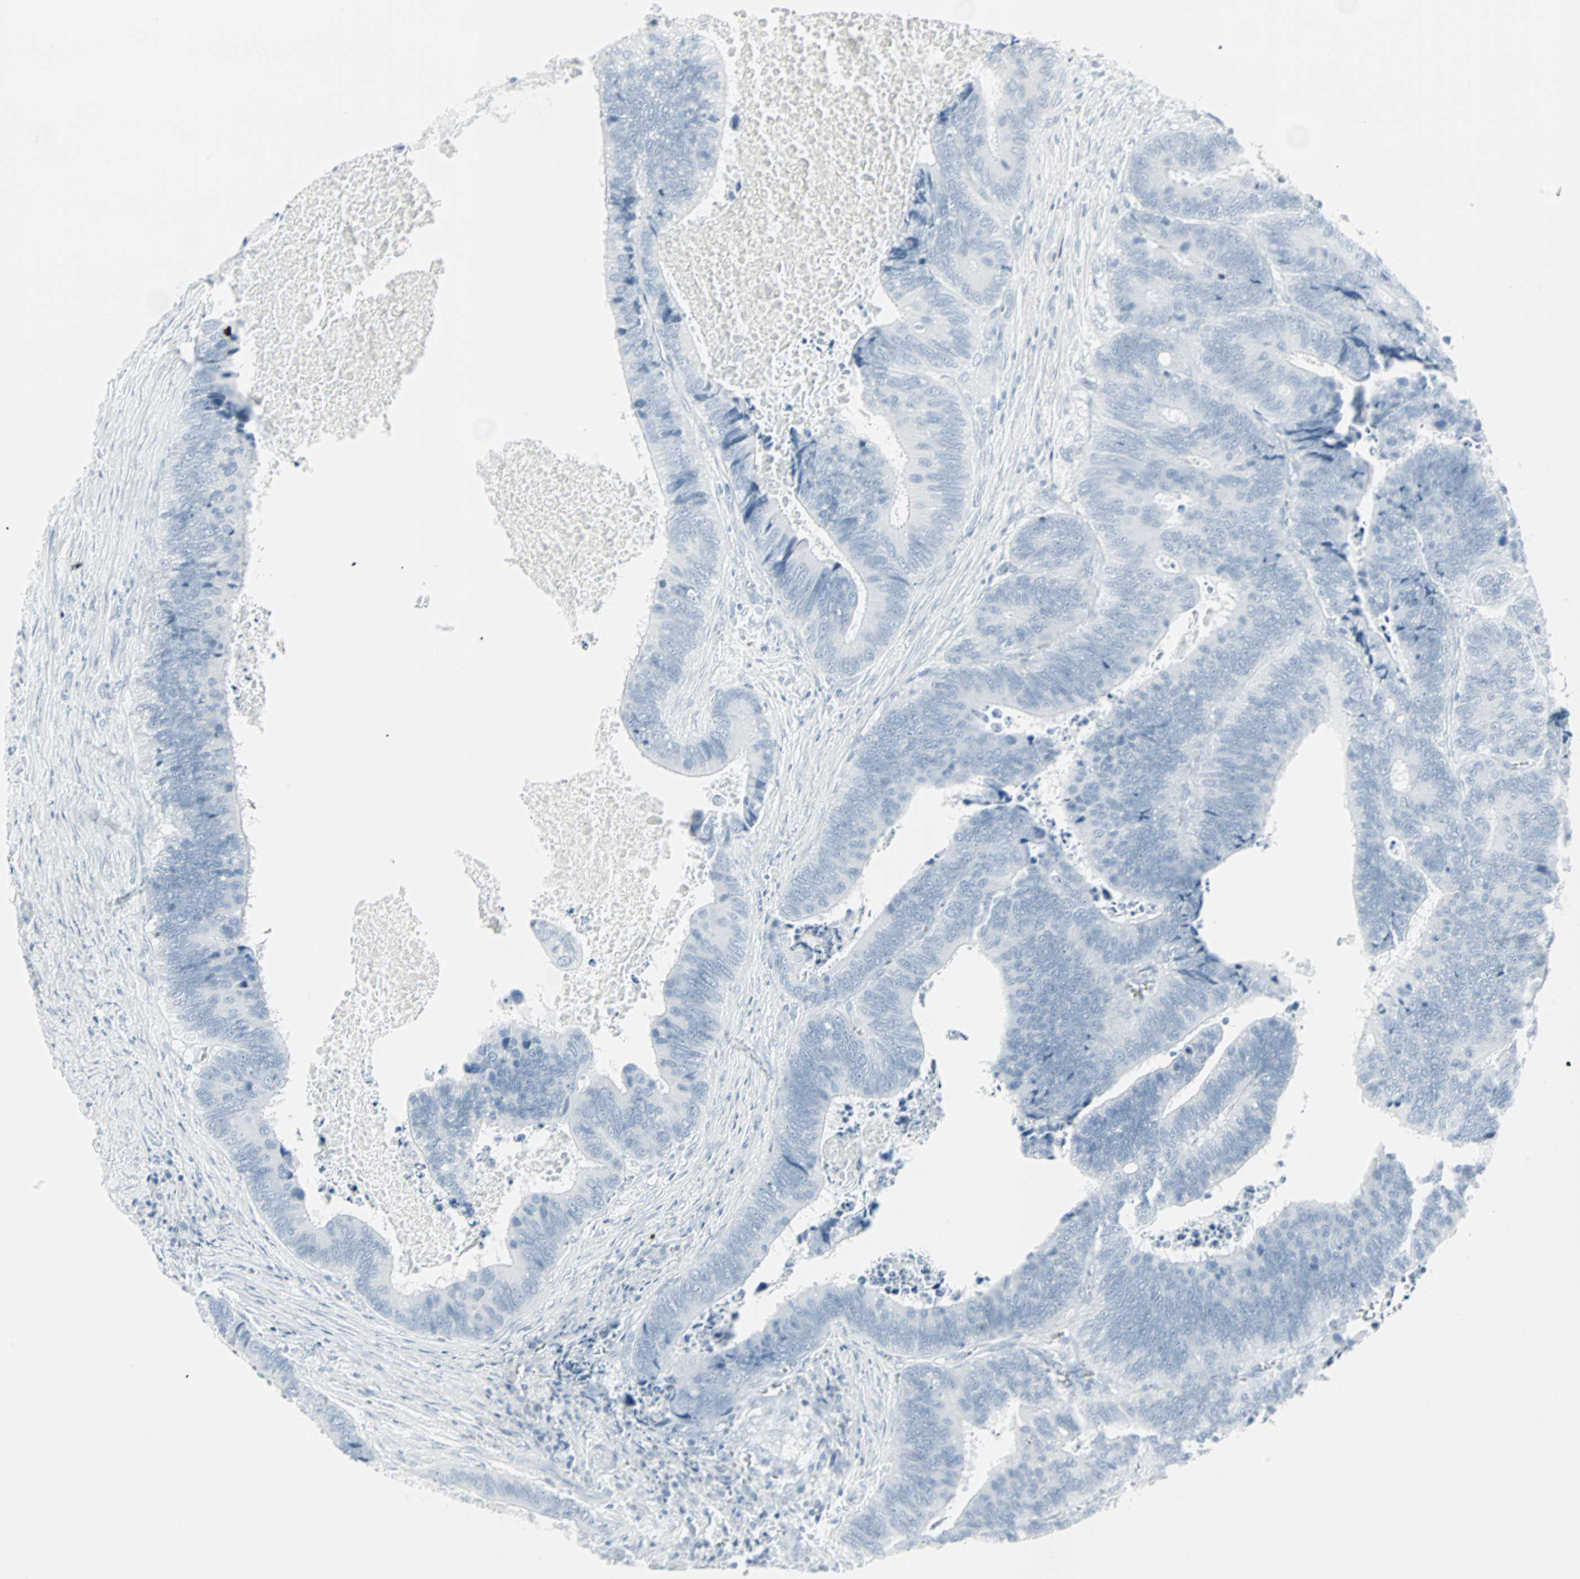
{"staining": {"intensity": "negative", "quantity": "none", "location": "none"}, "tissue": "colorectal cancer", "cell_type": "Tumor cells", "image_type": "cancer", "snomed": [{"axis": "morphology", "description": "Adenocarcinoma, NOS"}, {"axis": "topography", "description": "Colon"}], "caption": "Protein analysis of colorectal cancer (adenocarcinoma) demonstrates no significant expression in tumor cells.", "gene": "LANCL3", "patient": {"sex": "male", "age": 72}}